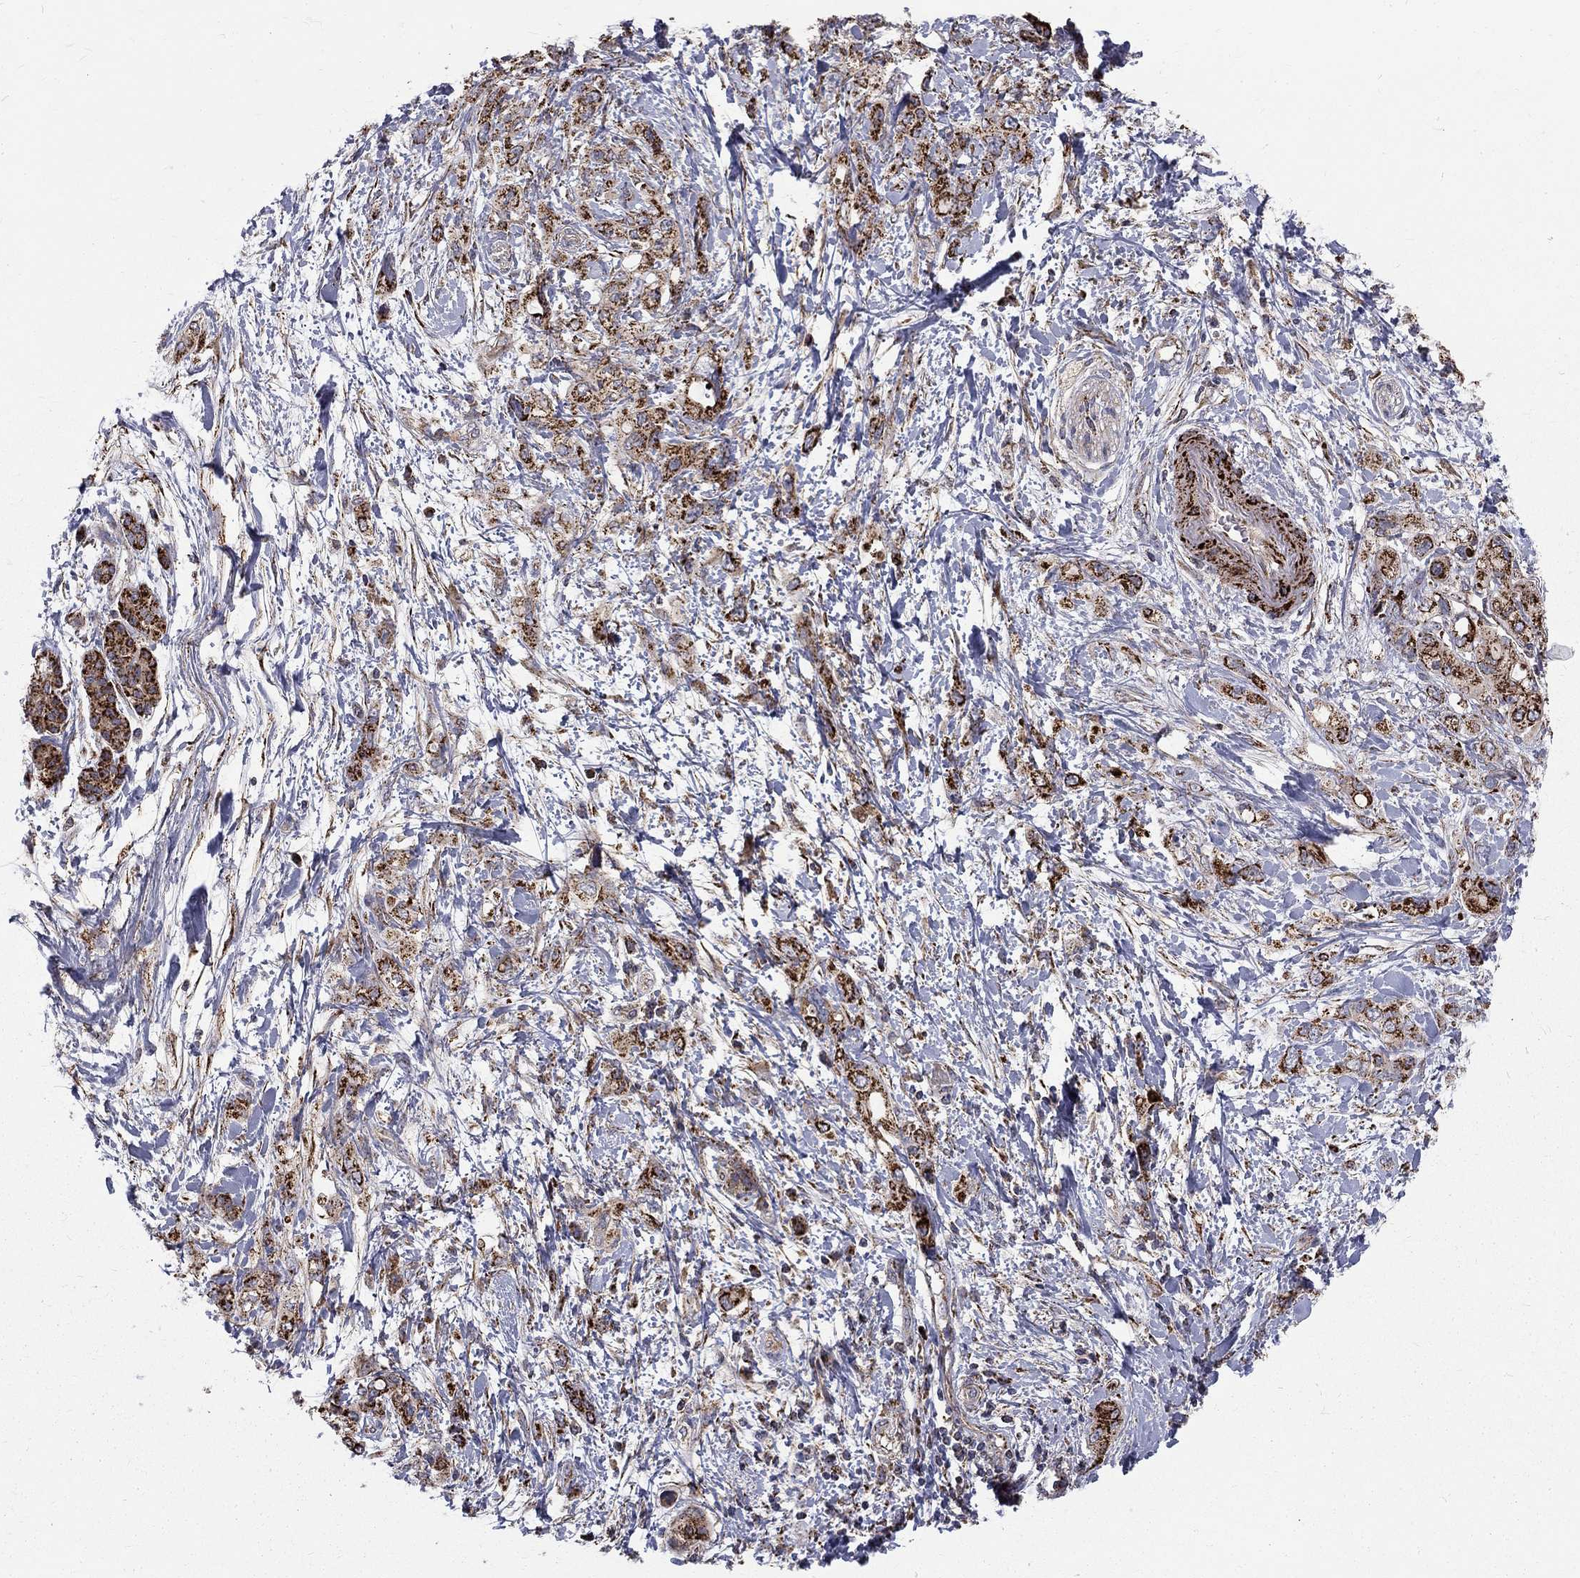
{"staining": {"intensity": "strong", "quantity": ">75%", "location": "cytoplasmic/membranous"}, "tissue": "pancreatic cancer", "cell_type": "Tumor cells", "image_type": "cancer", "snomed": [{"axis": "morphology", "description": "Adenocarcinoma, NOS"}, {"axis": "topography", "description": "Pancreas"}], "caption": "IHC image of human pancreatic adenocarcinoma stained for a protein (brown), which exhibits high levels of strong cytoplasmic/membranous staining in about >75% of tumor cells.", "gene": "ALDH1B1", "patient": {"sex": "female", "age": 56}}